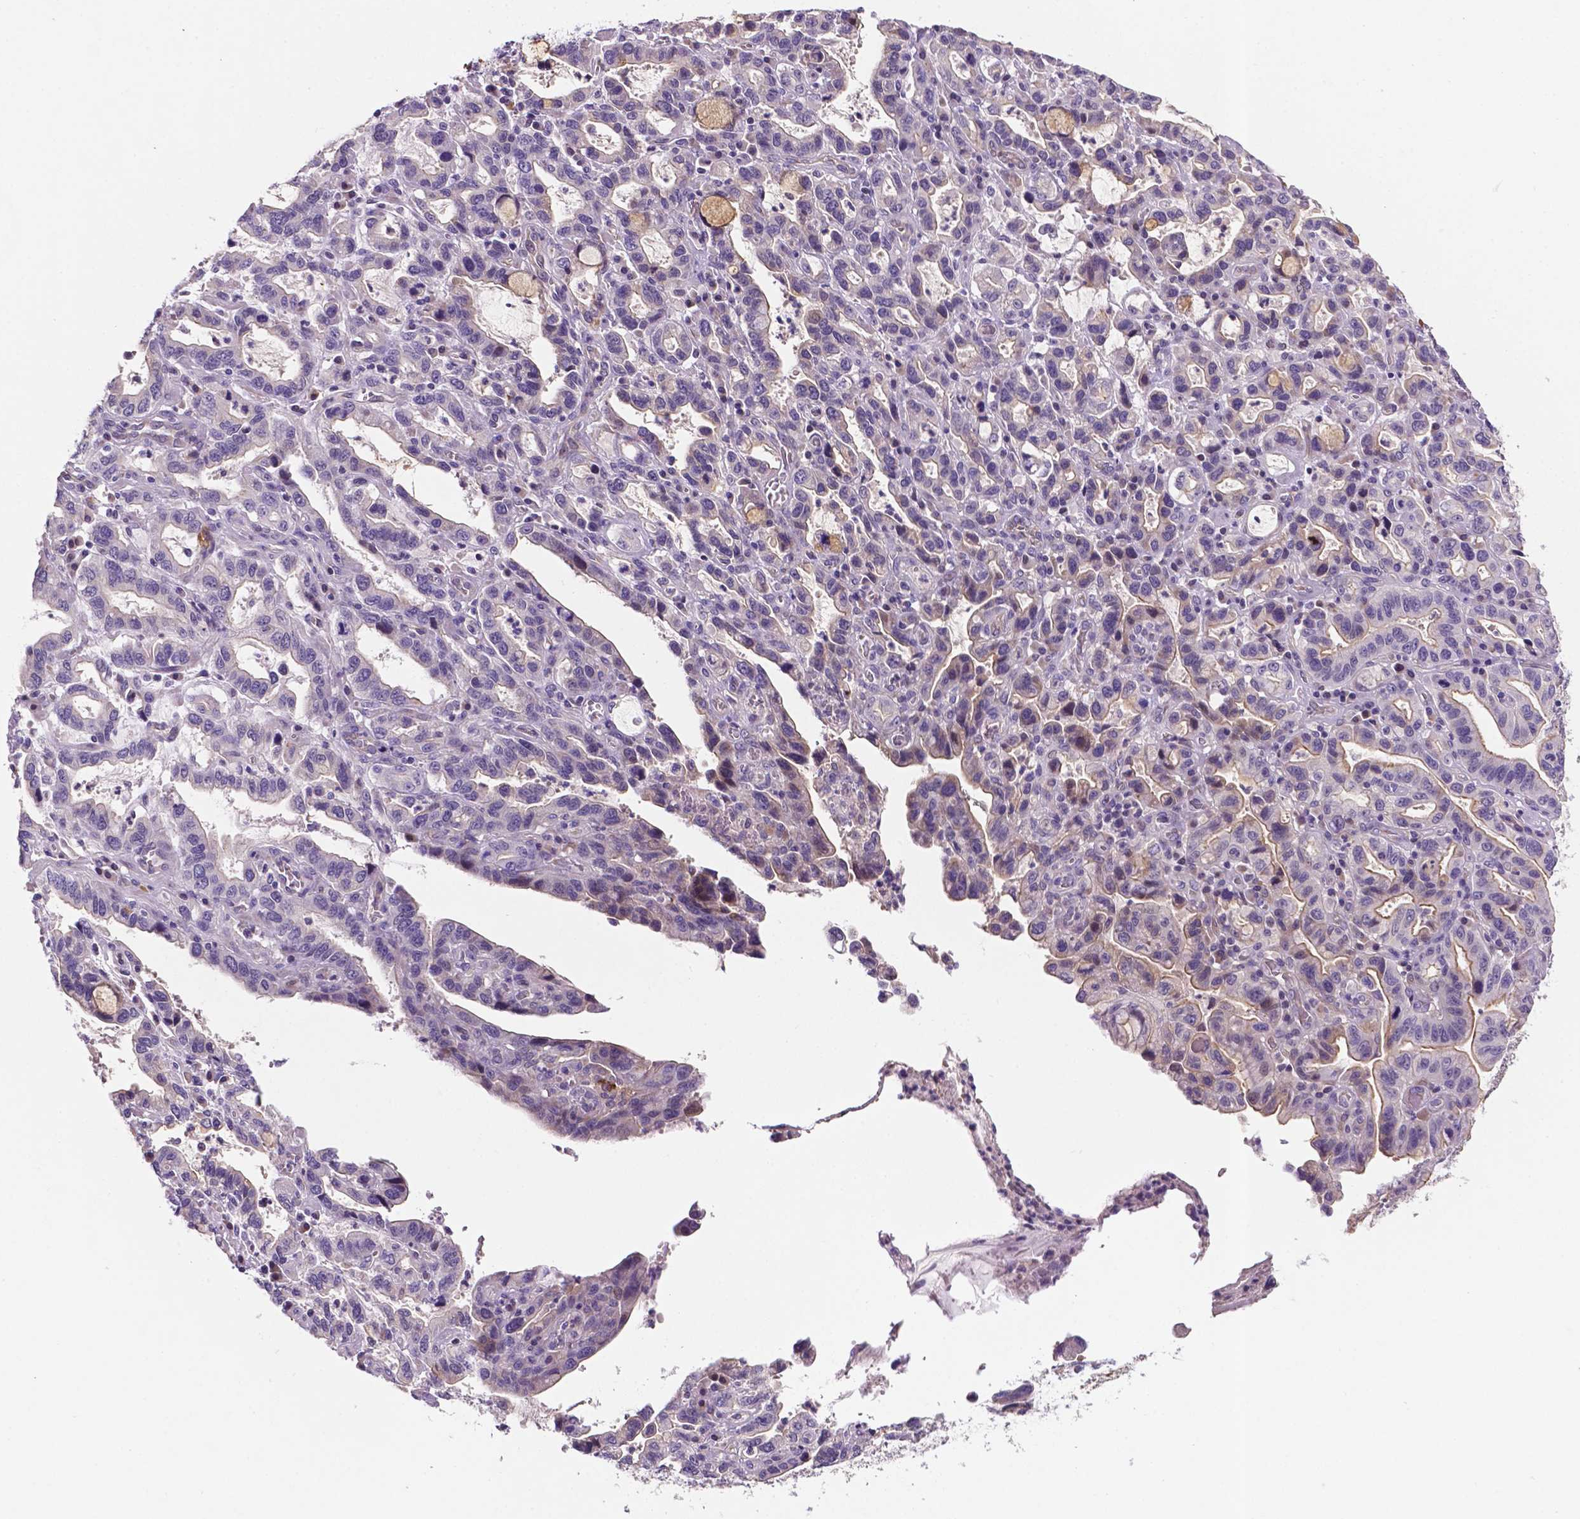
{"staining": {"intensity": "negative", "quantity": "none", "location": "none"}, "tissue": "stomach cancer", "cell_type": "Tumor cells", "image_type": "cancer", "snomed": [{"axis": "morphology", "description": "Adenocarcinoma, NOS"}, {"axis": "topography", "description": "Stomach, lower"}], "caption": "An image of adenocarcinoma (stomach) stained for a protein shows no brown staining in tumor cells.", "gene": "TM4SF20", "patient": {"sex": "female", "age": 76}}